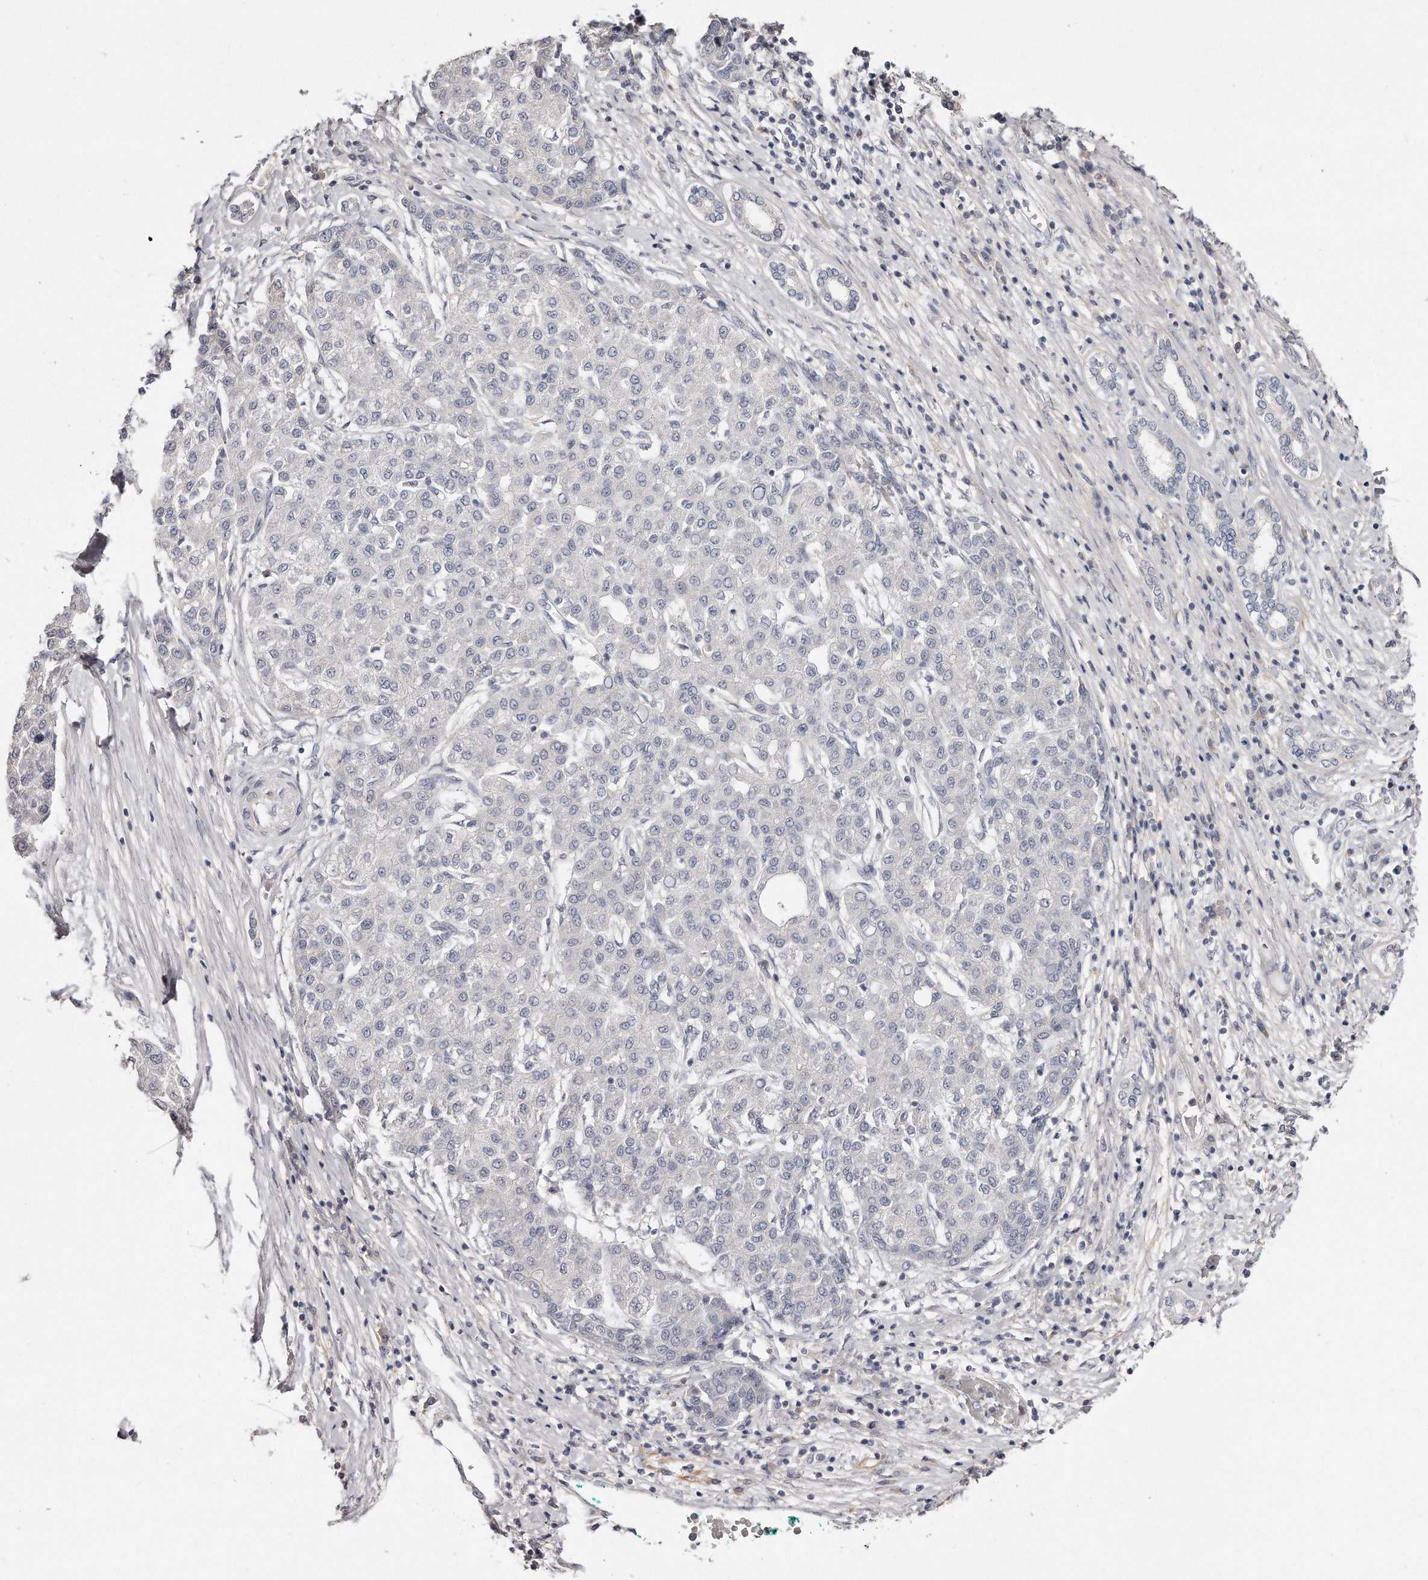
{"staining": {"intensity": "weak", "quantity": "<25%", "location": "cytoplasmic/membranous"}, "tissue": "liver cancer", "cell_type": "Tumor cells", "image_type": "cancer", "snomed": [{"axis": "morphology", "description": "Carcinoma, Hepatocellular, NOS"}, {"axis": "topography", "description": "Liver"}], "caption": "A high-resolution image shows immunohistochemistry staining of liver cancer (hepatocellular carcinoma), which demonstrates no significant positivity in tumor cells.", "gene": "TTLL4", "patient": {"sex": "male", "age": 65}}